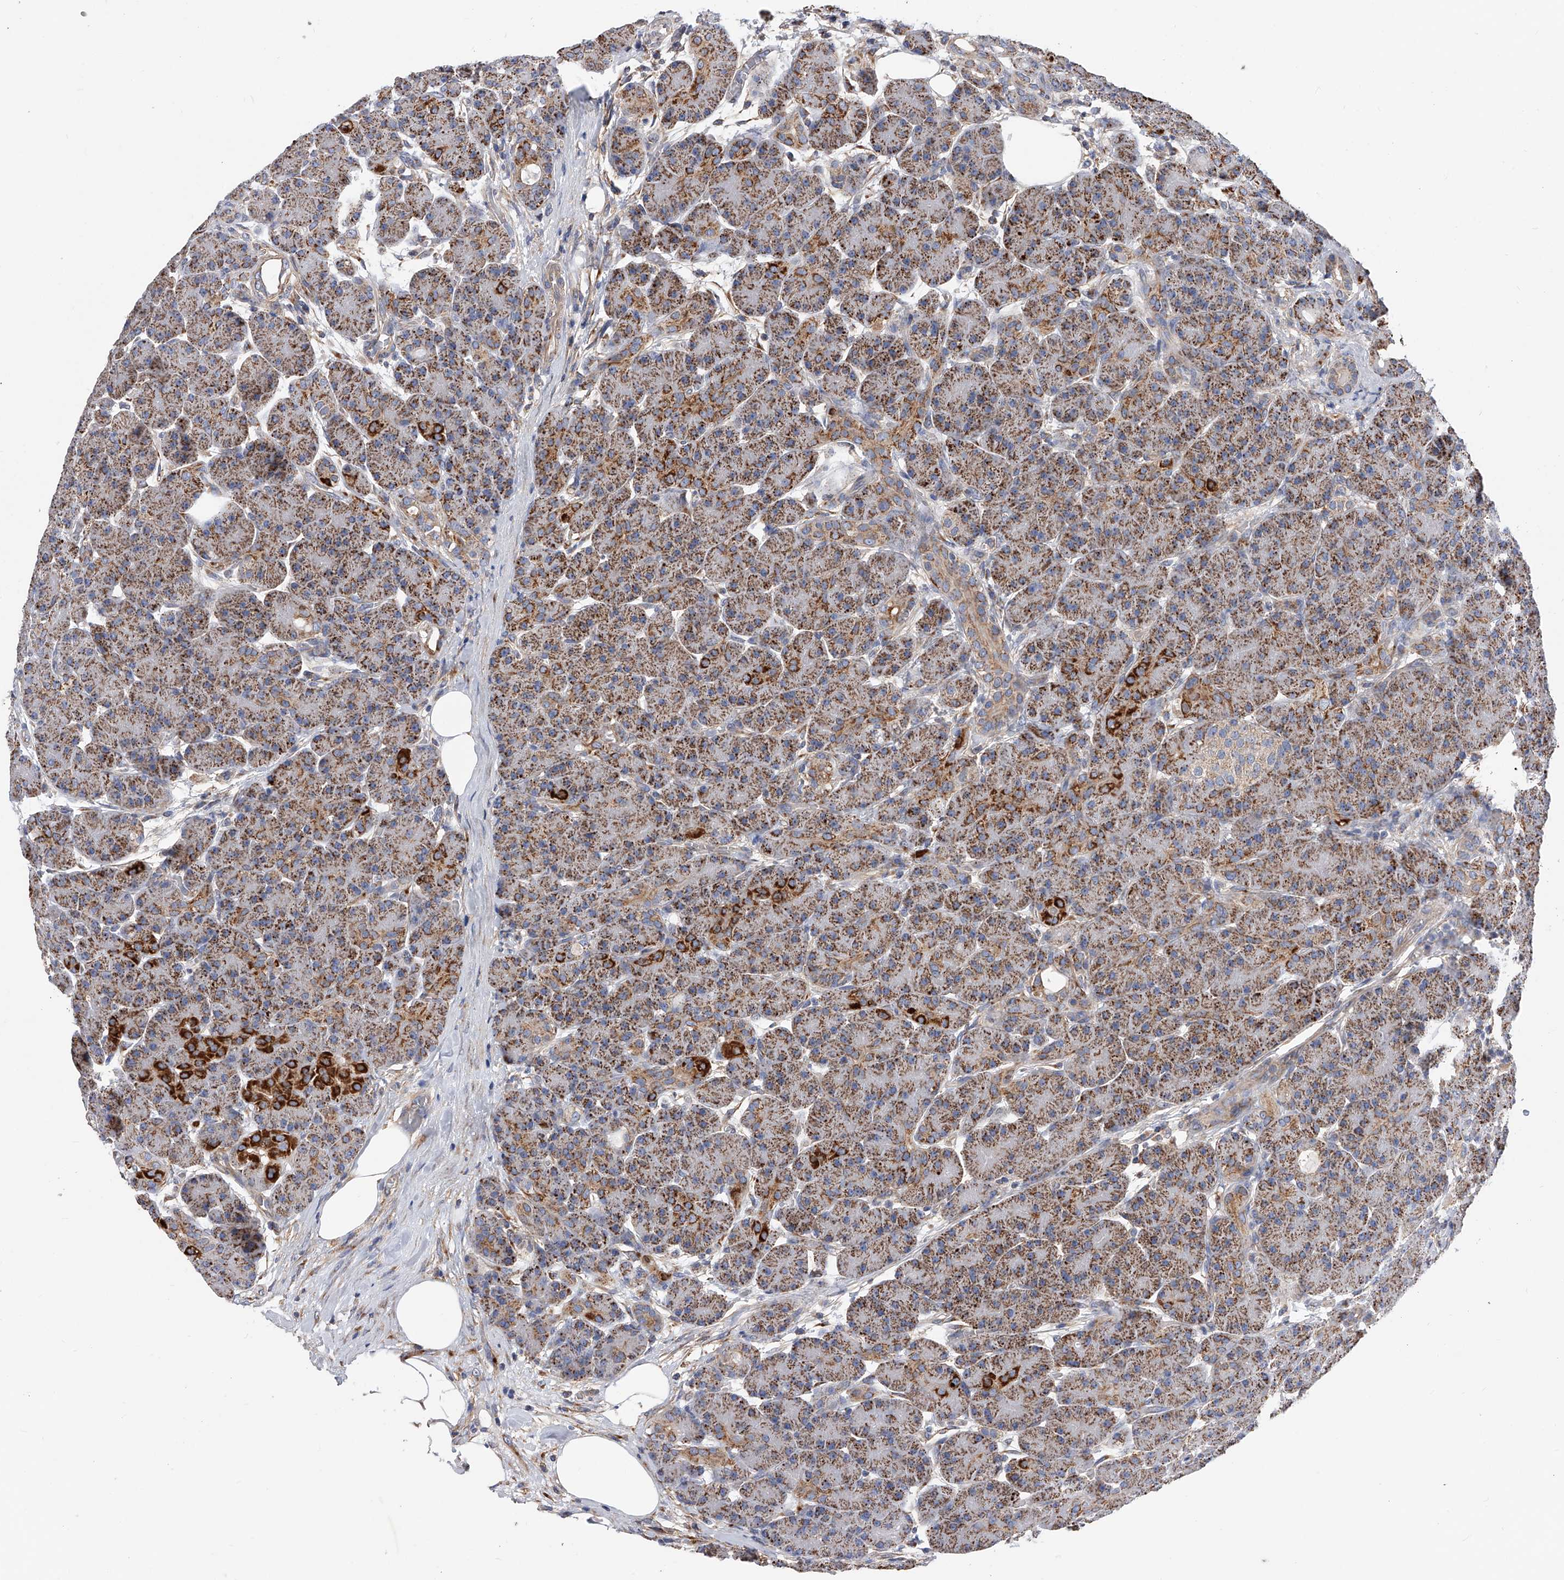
{"staining": {"intensity": "strong", "quantity": ">75%", "location": "cytoplasmic/membranous"}, "tissue": "pancreas", "cell_type": "Exocrine glandular cells", "image_type": "normal", "snomed": [{"axis": "morphology", "description": "Normal tissue, NOS"}, {"axis": "topography", "description": "Pancreas"}], "caption": "Immunohistochemistry (IHC) image of unremarkable pancreas stained for a protein (brown), which reveals high levels of strong cytoplasmic/membranous staining in about >75% of exocrine glandular cells.", "gene": "PDSS2", "patient": {"sex": "male", "age": 63}}